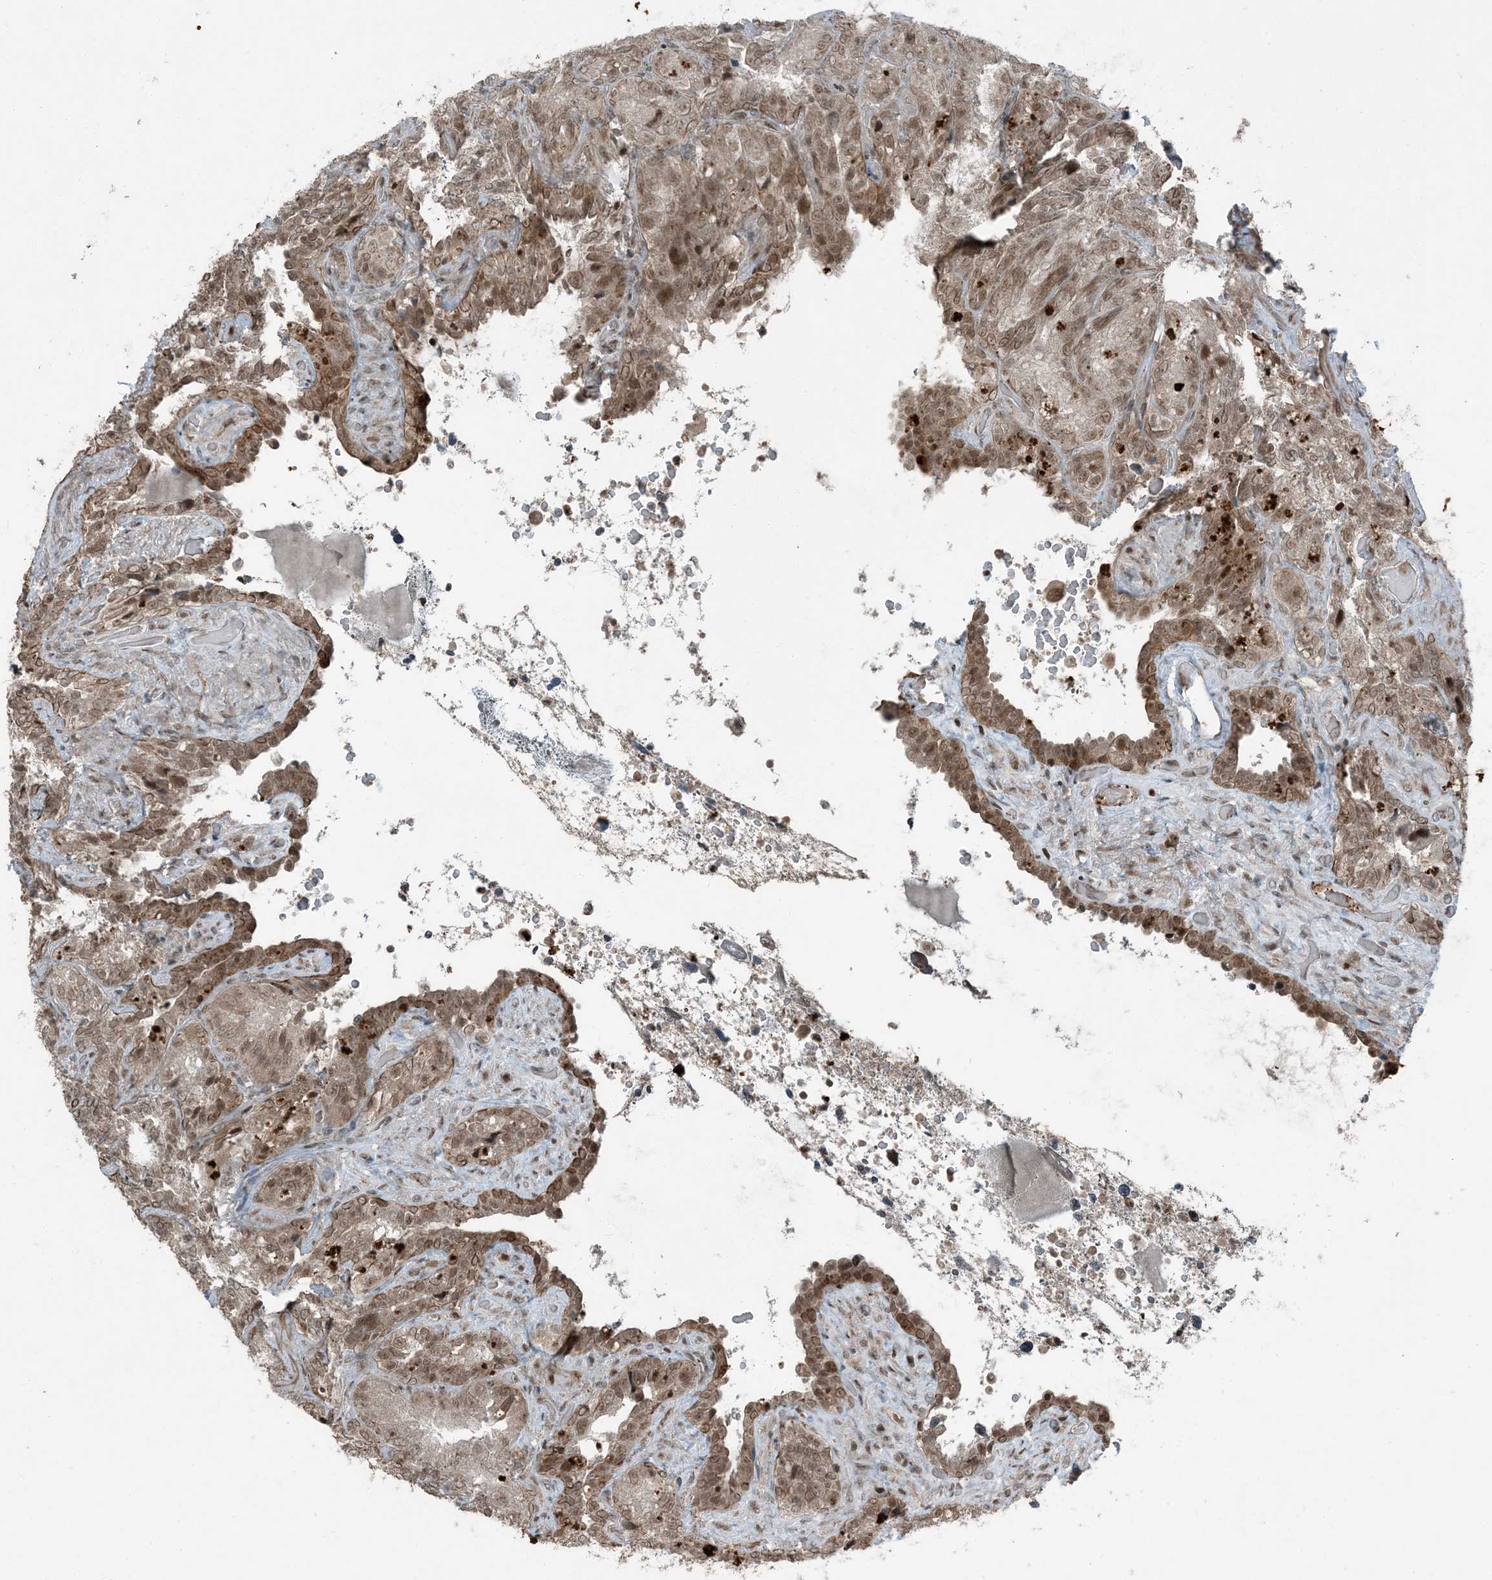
{"staining": {"intensity": "moderate", "quantity": ">75%", "location": "nuclear"}, "tissue": "seminal vesicle", "cell_type": "Glandular cells", "image_type": "normal", "snomed": [{"axis": "morphology", "description": "Normal tissue, NOS"}, {"axis": "topography", "description": "Seminal veicle"}, {"axis": "topography", "description": "Peripheral nerve tissue"}], "caption": "Approximately >75% of glandular cells in unremarkable seminal vesicle display moderate nuclear protein expression as visualized by brown immunohistochemical staining.", "gene": "TRAPPC12", "patient": {"sex": "male", "age": 67}}